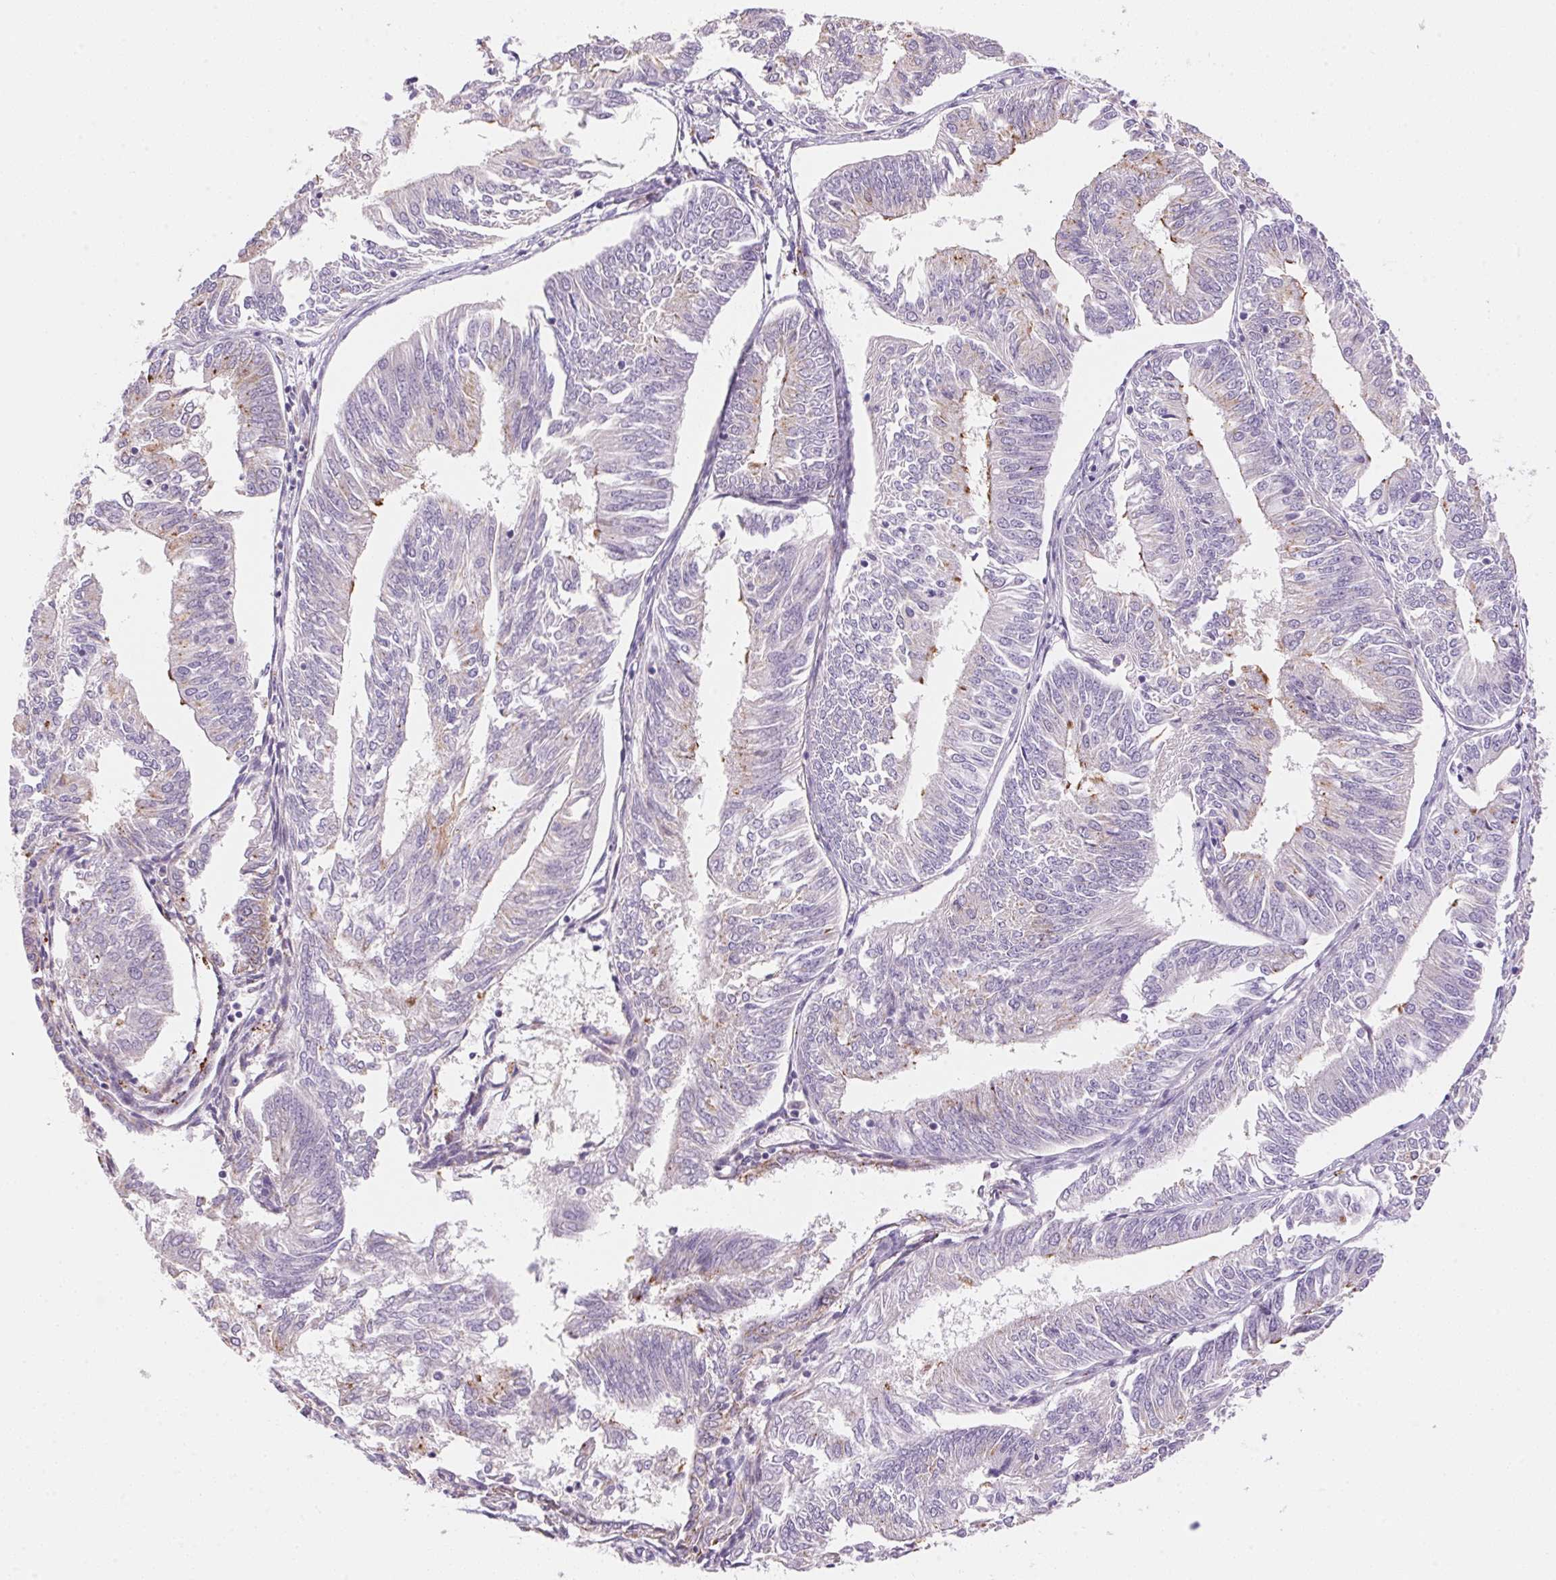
{"staining": {"intensity": "negative", "quantity": "none", "location": "none"}, "tissue": "endometrial cancer", "cell_type": "Tumor cells", "image_type": "cancer", "snomed": [{"axis": "morphology", "description": "Adenocarcinoma, NOS"}, {"axis": "topography", "description": "Endometrium"}], "caption": "Tumor cells are negative for brown protein staining in adenocarcinoma (endometrial).", "gene": "TEKT1", "patient": {"sex": "female", "age": 58}}